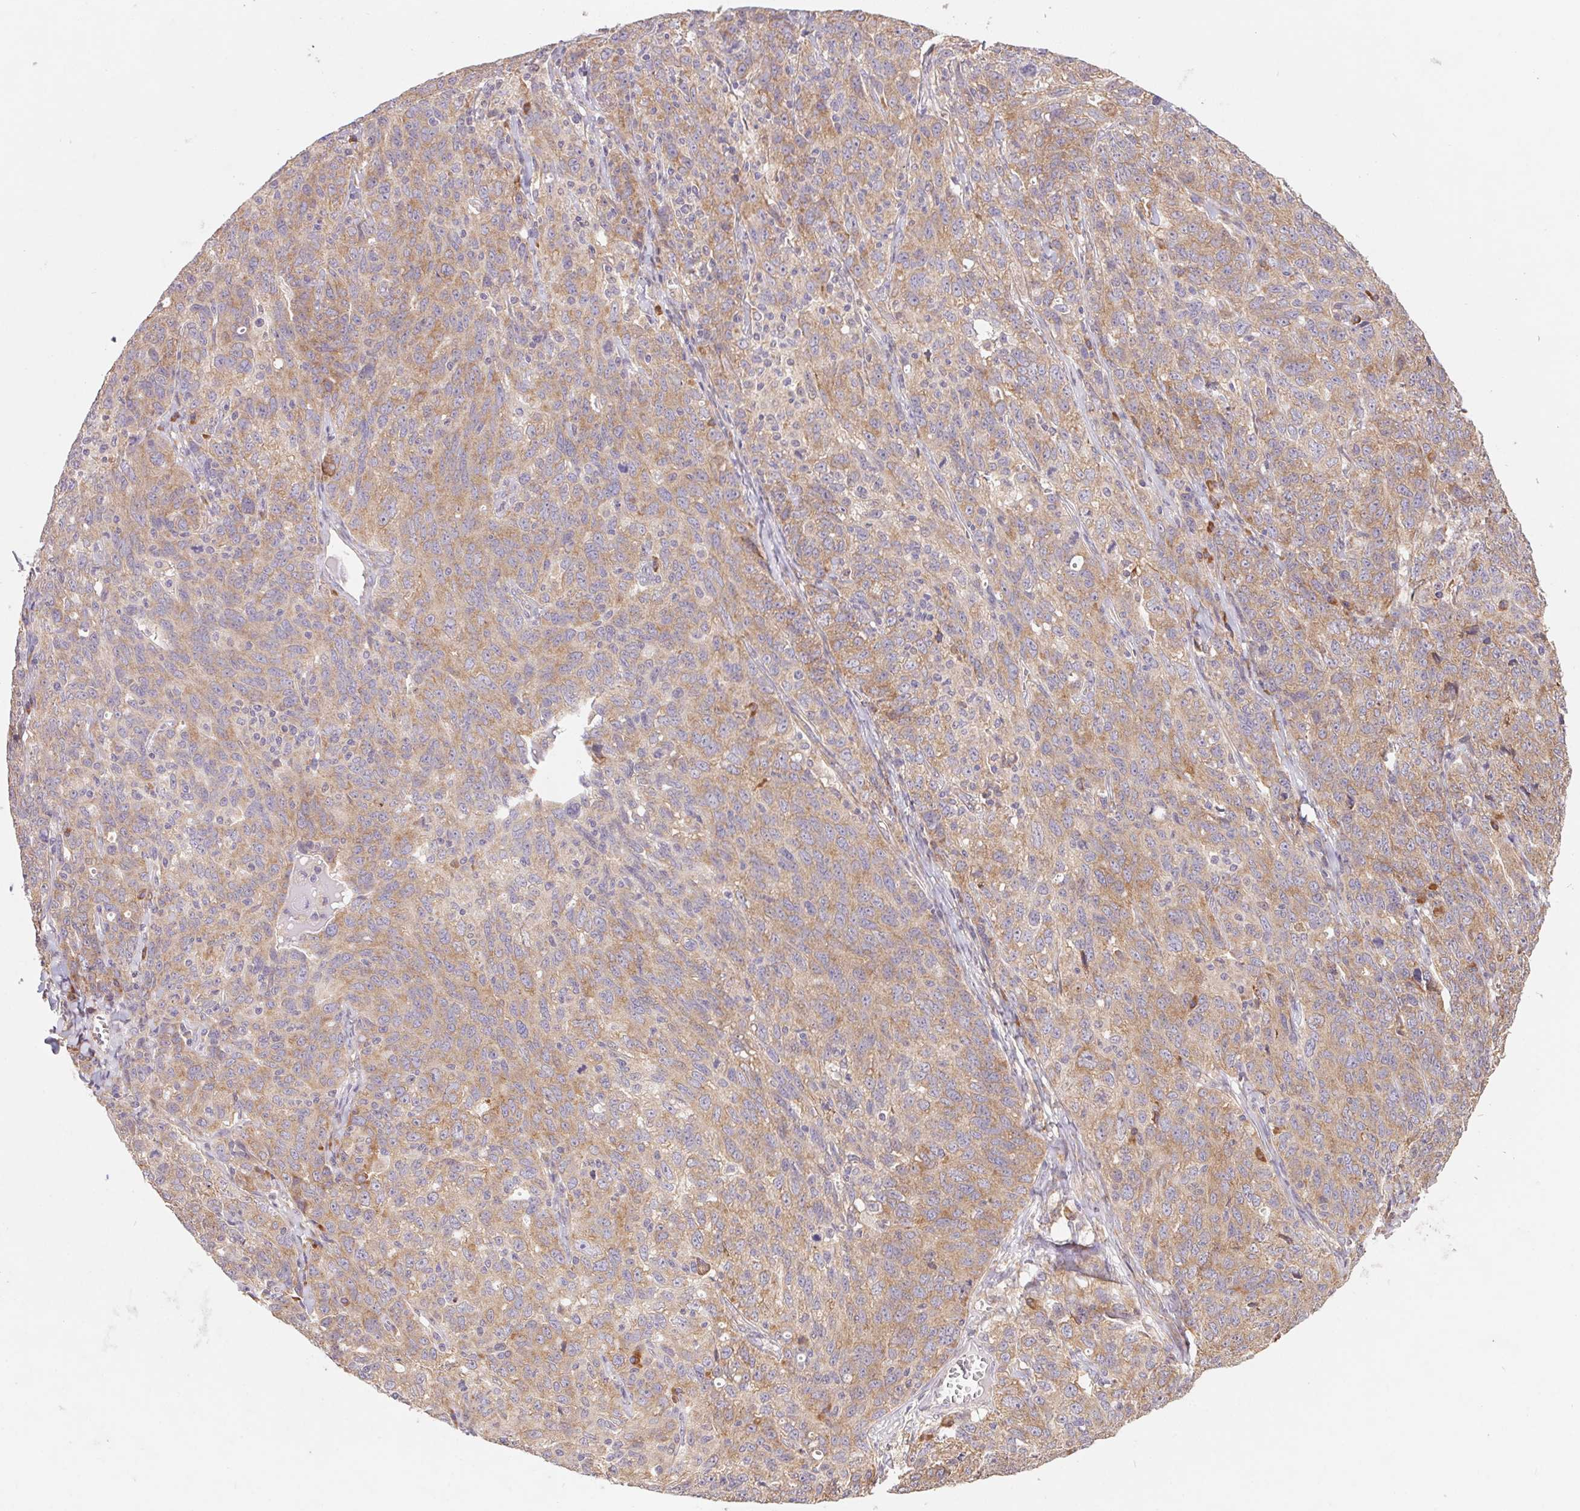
{"staining": {"intensity": "moderate", "quantity": "25%-75%", "location": "cytoplasmic/membranous"}, "tissue": "ovarian cancer", "cell_type": "Tumor cells", "image_type": "cancer", "snomed": [{"axis": "morphology", "description": "Cystadenocarcinoma, serous, NOS"}, {"axis": "topography", "description": "Ovary"}], "caption": "Immunohistochemistry (DAB) staining of serous cystadenocarcinoma (ovarian) shows moderate cytoplasmic/membranous protein positivity in about 25%-75% of tumor cells.", "gene": "RPL27A", "patient": {"sex": "female", "age": 71}}